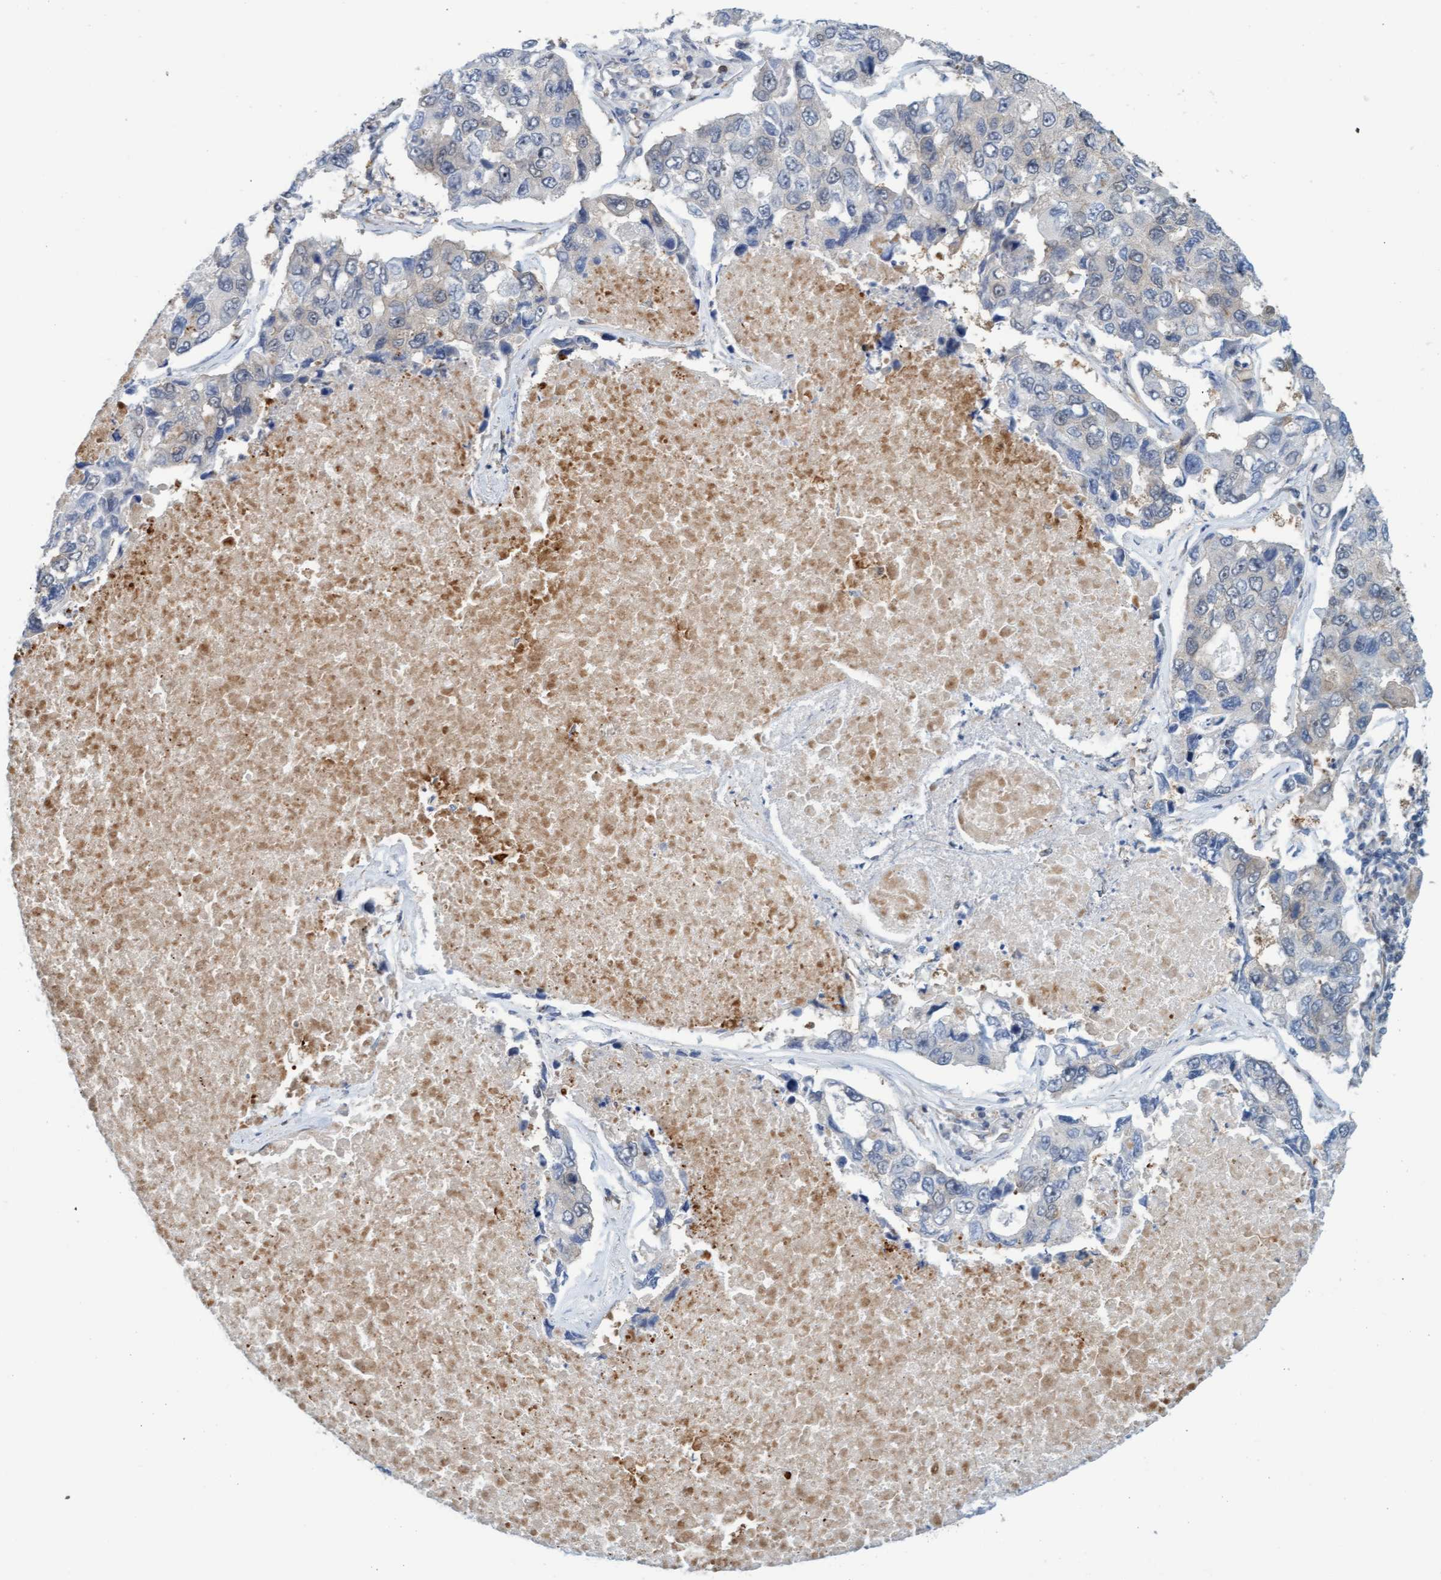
{"staining": {"intensity": "negative", "quantity": "none", "location": "none"}, "tissue": "lung cancer", "cell_type": "Tumor cells", "image_type": "cancer", "snomed": [{"axis": "morphology", "description": "Adenocarcinoma, NOS"}, {"axis": "topography", "description": "Lung"}], "caption": "Immunohistochemistry (IHC) of human lung cancer displays no expression in tumor cells.", "gene": "EIF4EBP1", "patient": {"sex": "male", "age": 64}}